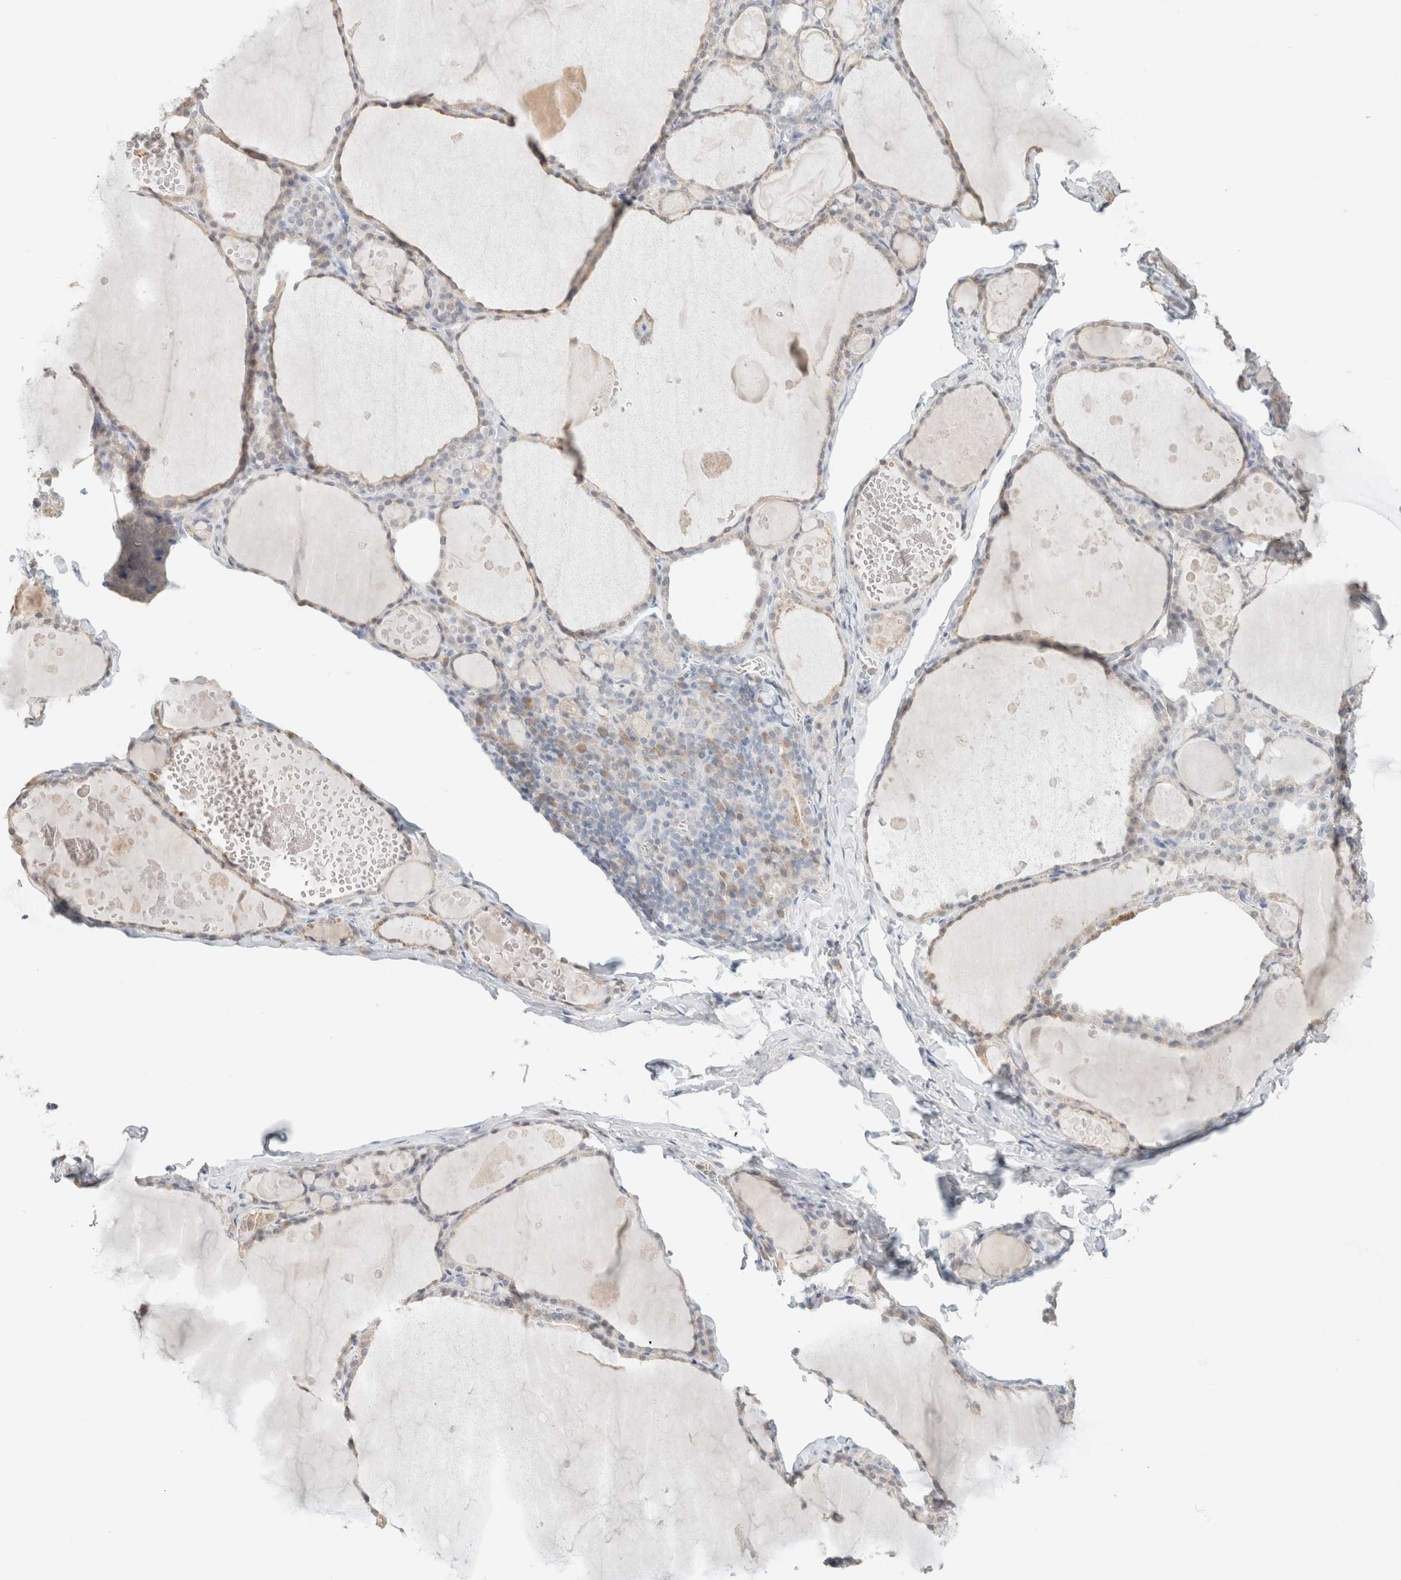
{"staining": {"intensity": "negative", "quantity": "none", "location": "none"}, "tissue": "thyroid gland", "cell_type": "Glandular cells", "image_type": "normal", "snomed": [{"axis": "morphology", "description": "Normal tissue, NOS"}, {"axis": "topography", "description": "Thyroid gland"}], "caption": "High power microscopy image of an IHC image of unremarkable thyroid gland, revealing no significant expression in glandular cells. (DAB (3,3'-diaminobenzidine) immunohistochemistry (IHC) visualized using brightfield microscopy, high magnification).", "gene": "CPA1", "patient": {"sex": "male", "age": 56}}